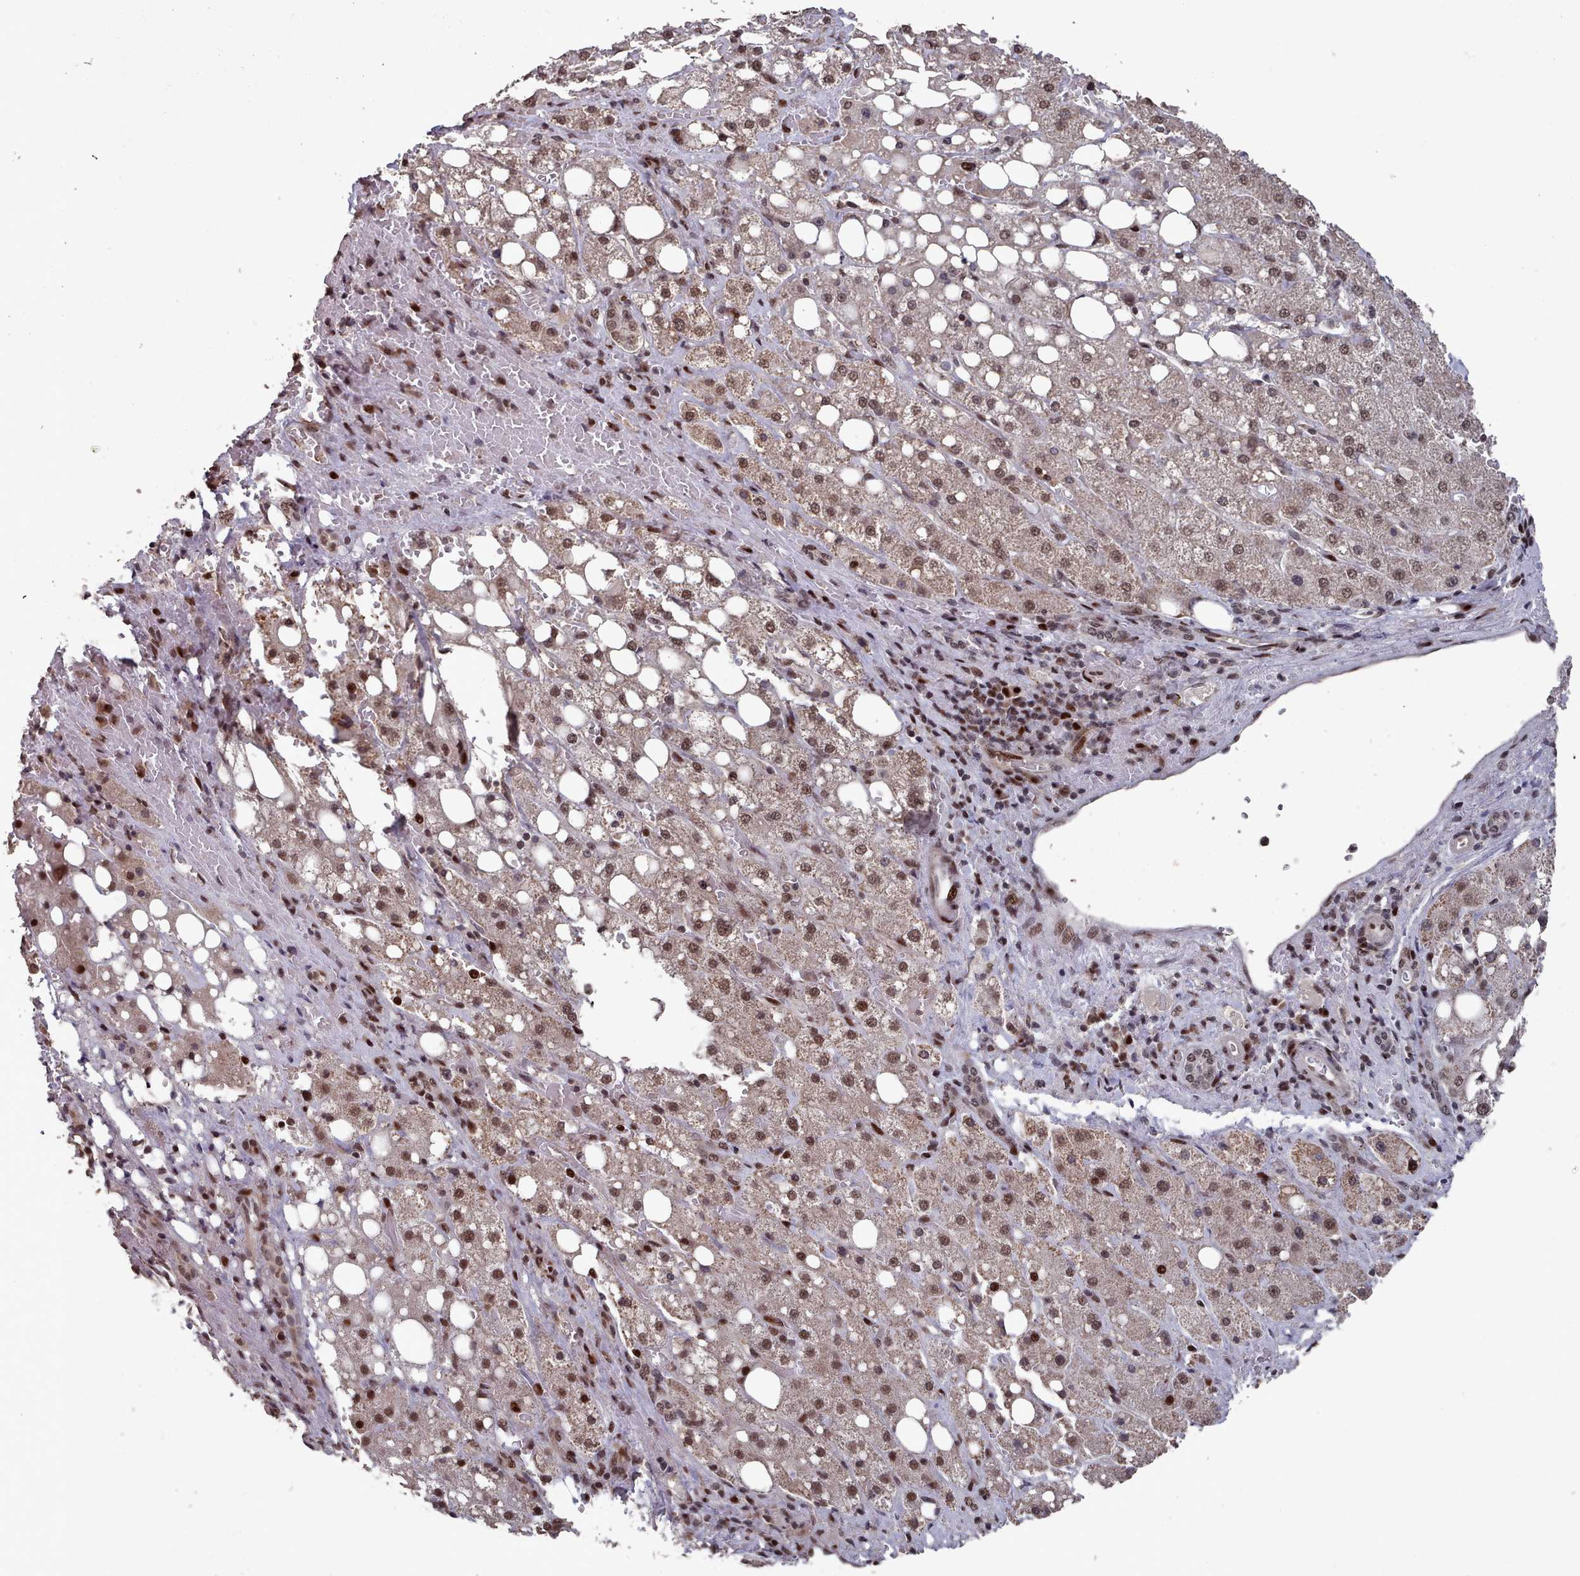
{"staining": {"intensity": "moderate", "quantity": ">75%", "location": "nuclear"}, "tissue": "liver cancer", "cell_type": "Tumor cells", "image_type": "cancer", "snomed": [{"axis": "morphology", "description": "Carcinoma, Hepatocellular, NOS"}, {"axis": "topography", "description": "Liver"}], "caption": "IHC photomicrograph of human liver cancer stained for a protein (brown), which displays medium levels of moderate nuclear positivity in approximately >75% of tumor cells.", "gene": "PNRC2", "patient": {"sex": "male", "age": 80}}